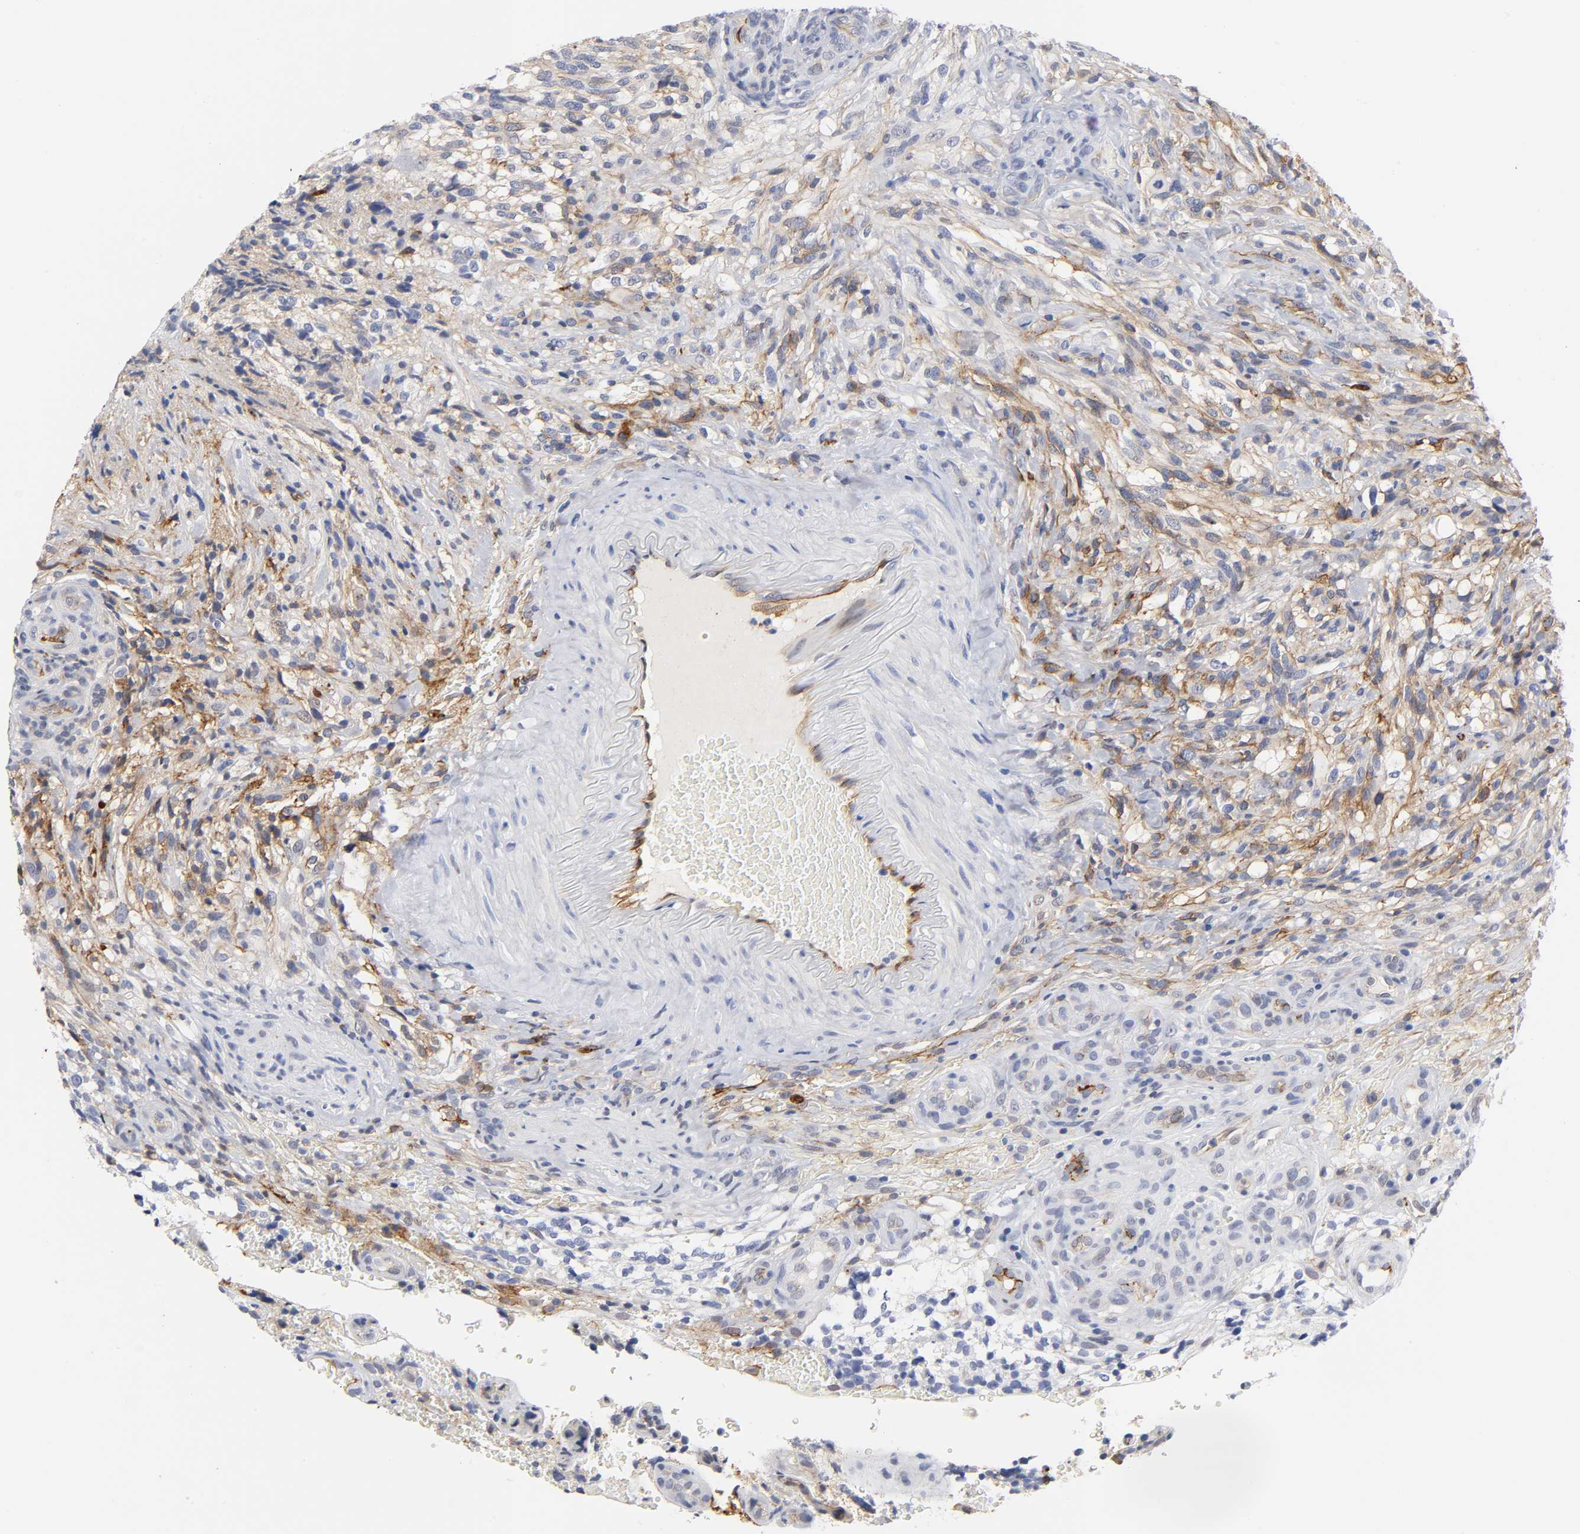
{"staining": {"intensity": "moderate", "quantity": "25%-75%", "location": "cytoplasmic/membranous"}, "tissue": "glioma", "cell_type": "Tumor cells", "image_type": "cancer", "snomed": [{"axis": "morphology", "description": "Normal tissue, NOS"}, {"axis": "morphology", "description": "Glioma, malignant, High grade"}, {"axis": "topography", "description": "Cerebral cortex"}], "caption": "A brown stain labels moderate cytoplasmic/membranous positivity of a protein in glioma tumor cells.", "gene": "ICAM1", "patient": {"sex": "male", "age": 75}}